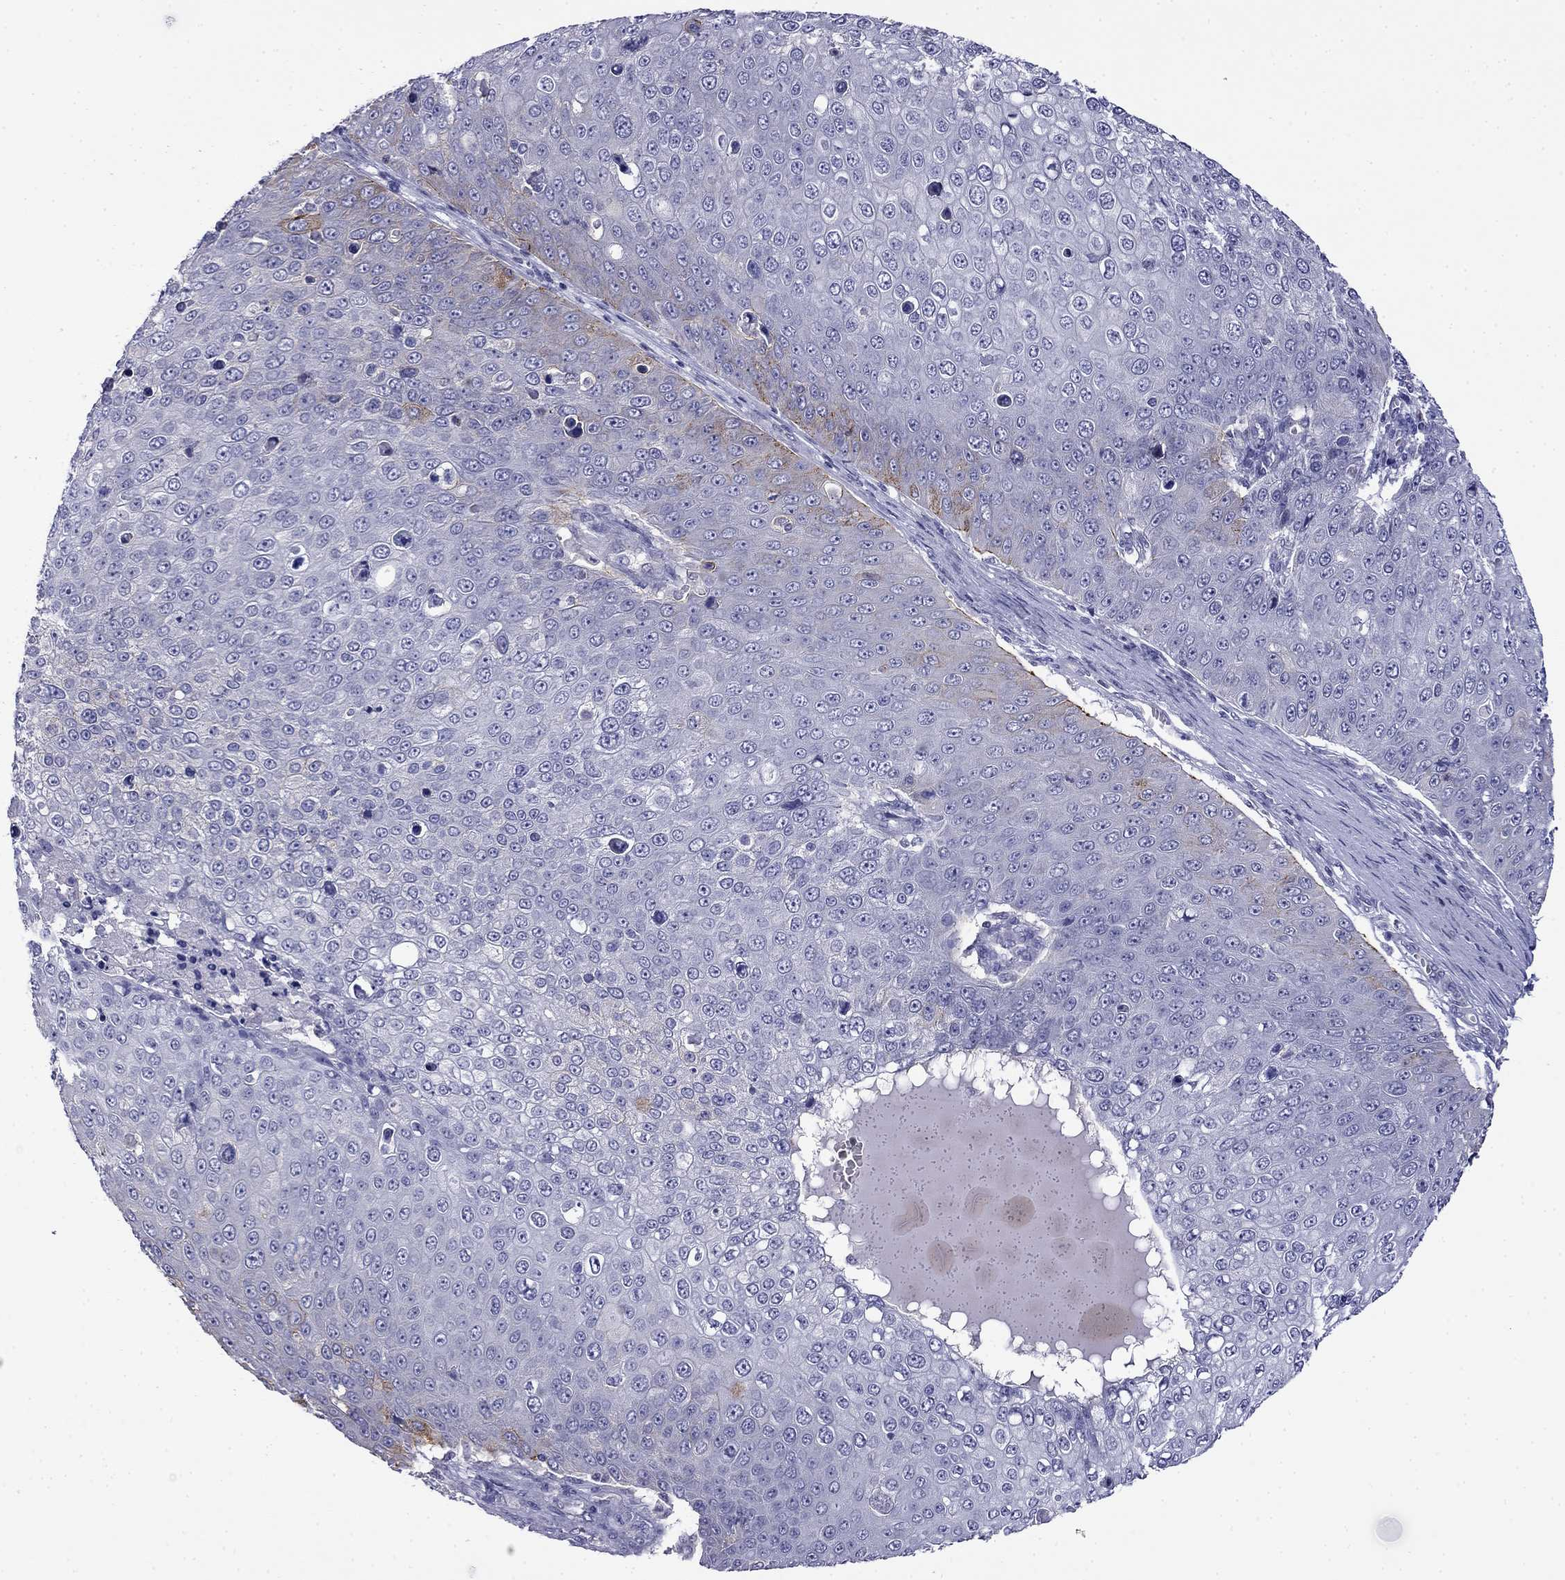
{"staining": {"intensity": "strong", "quantity": "<25%", "location": "cytoplasmic/membranous"}, "tissue": "skin cancer", "cell_type": "Tumor cells", "image_type": "cancer", "snomed": [{"axis": "morphology", "description": "Squamous cell carcinoma, NOS"}, {"axis": "topography", "description": "Skin"}], "caption": "Skin squamous cell carcinoma stained with IHC demonstrates strong cytoplasmic/membranous expression in approximately <25% of tumor cells.", "gene": "PRR18", "patient": {"sex": "male", "age": 71}}